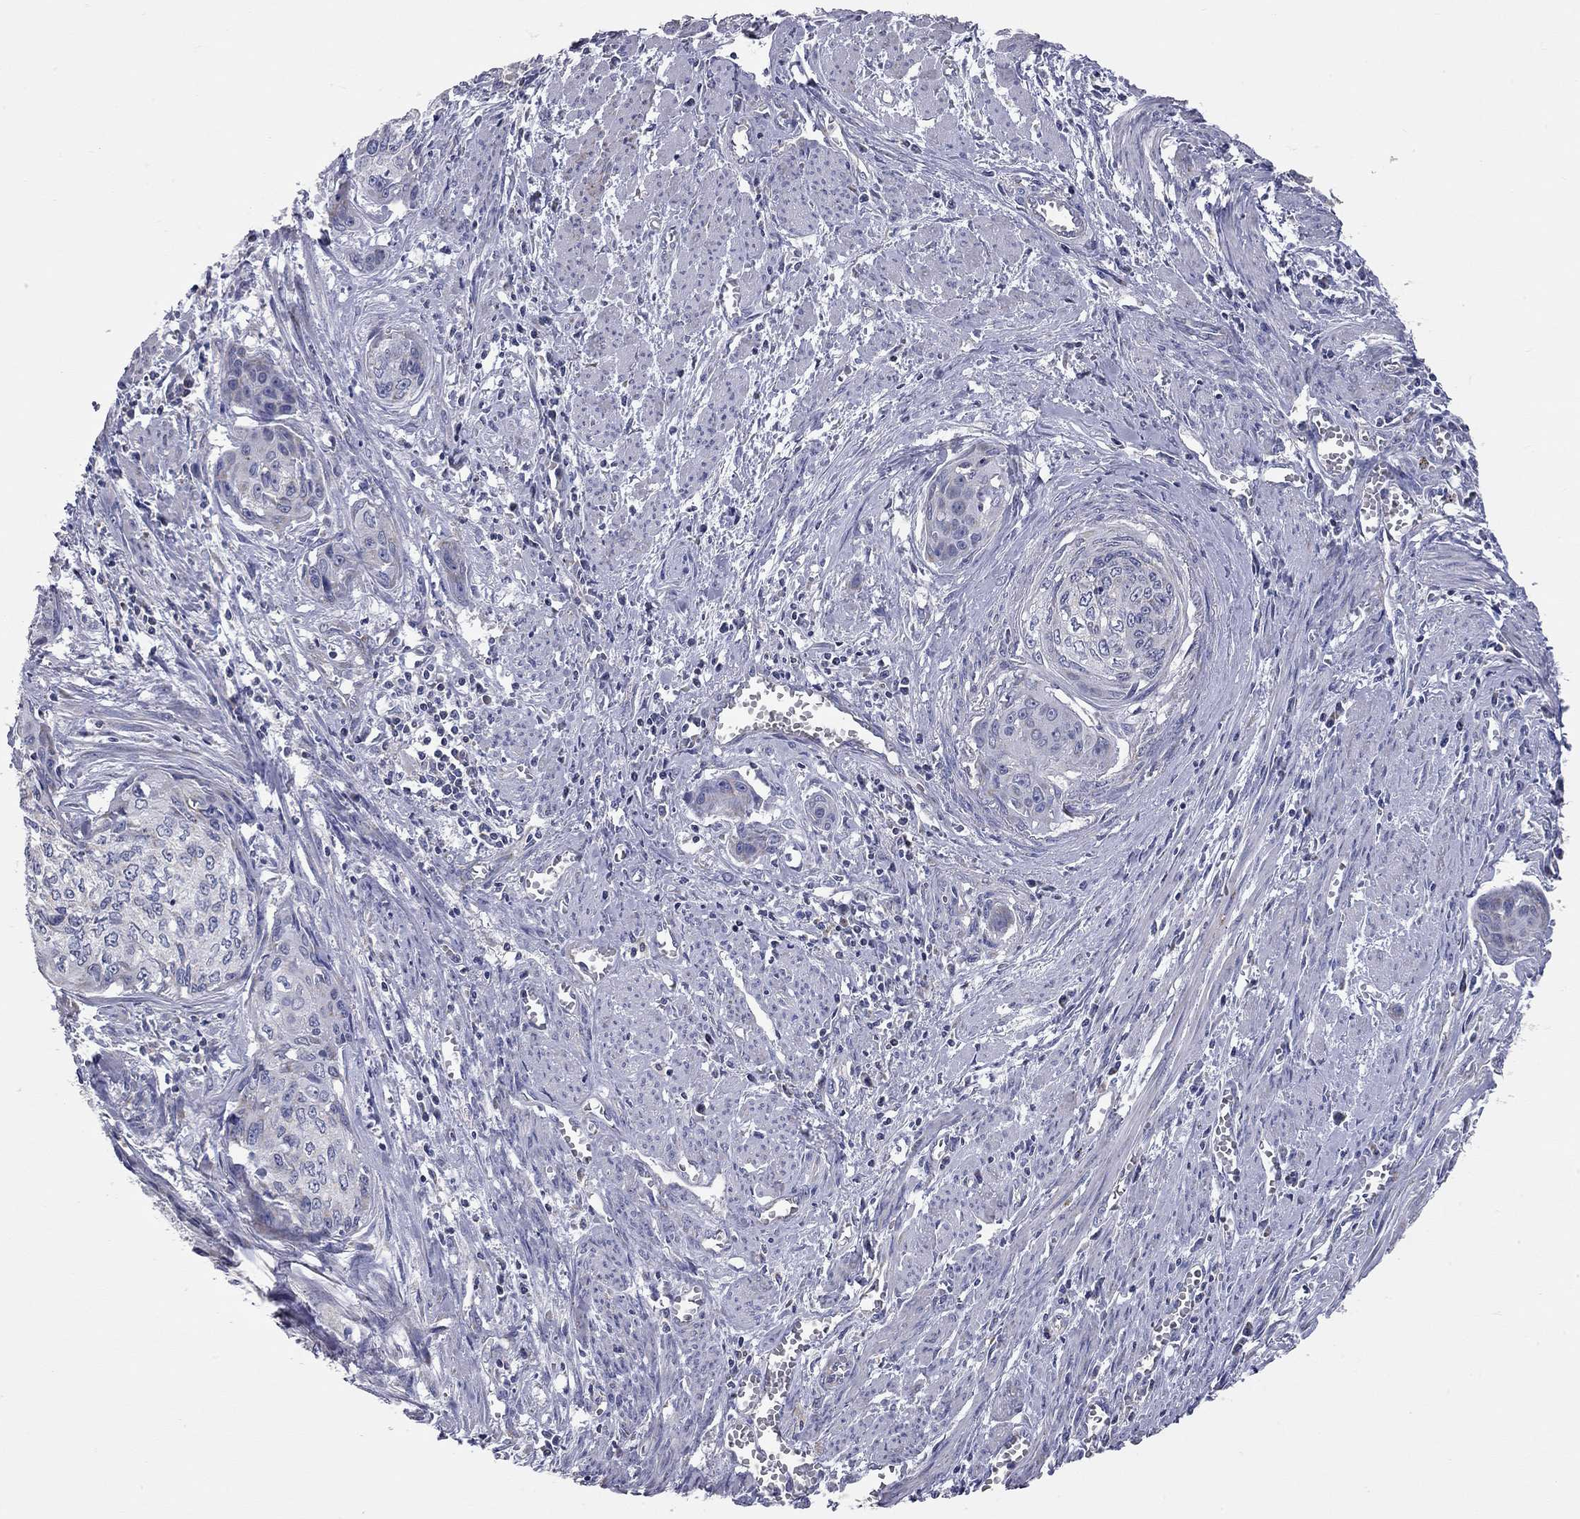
{"staining": {"intensity": "negative", "quantity": "none", "location": "none"}, "tissue": "cervical cancer", "cell_type": "Tumor cells", "image_type": "cancer", "snomed": [{"axis": "morphology", "description": "Squamous cell carcinoma, NOS"}, {"axis": "topography", "description": "Cervix"}], "caption": "High magnification brightfield microscopy of cervical cancer stained with DAB (brown) and counterstained with hematoxylin (blue): tumor cells show no significant positivity.", "gene": "CFAP161", "patient": {"sex": "female", "age": 58}}